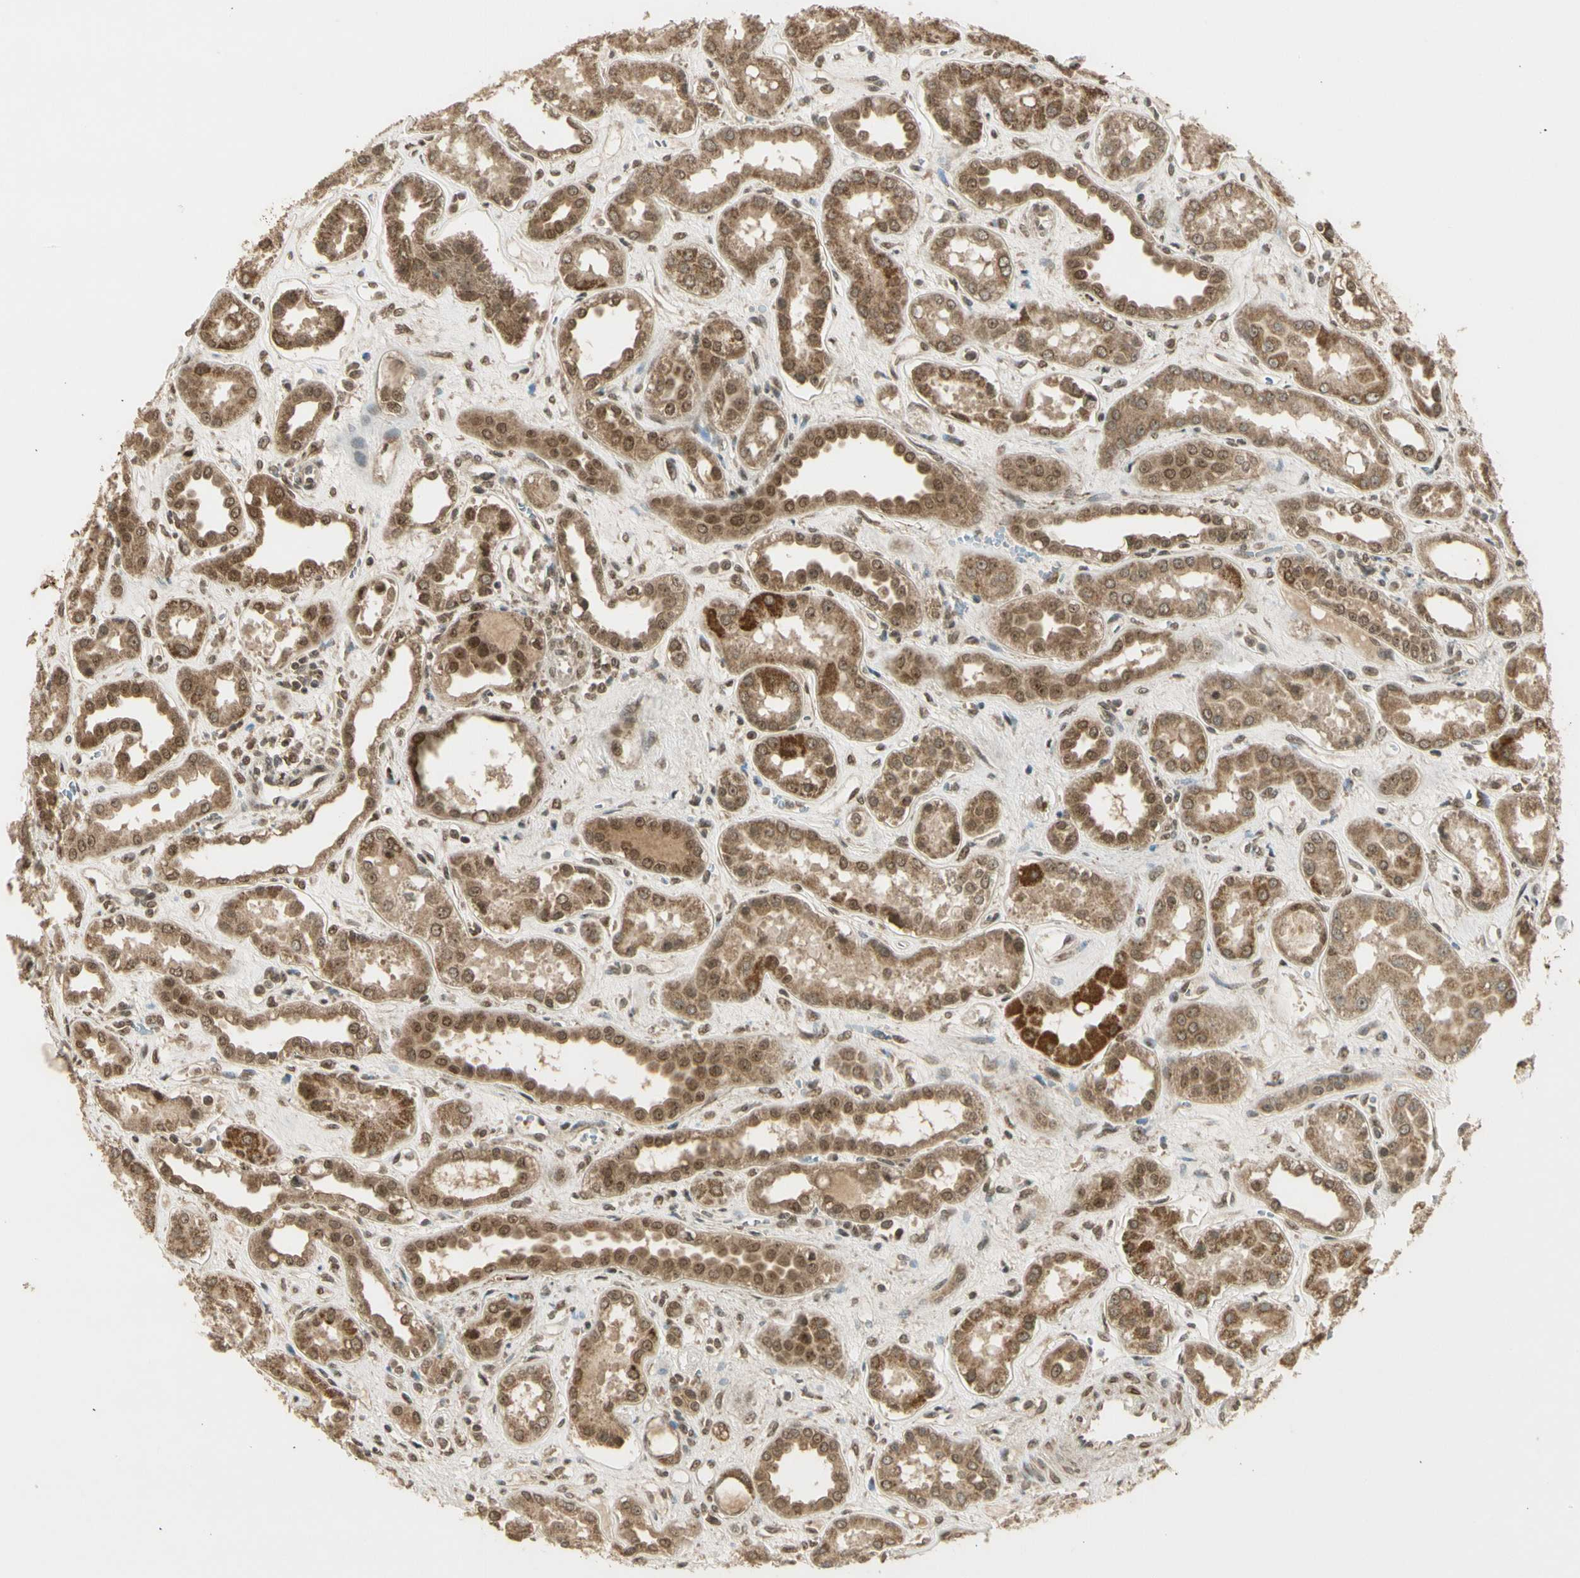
{"staining": {"intensity": "weak", "quantity": "25%-75%", "location": "cytoplasmic/membranous,nuclear"}, "tissue": "kidney", "cell_type": "Cells in glomeruli", "image_type": "normal", "snomed": [{"axis": "morphology", "description": "Normal tissue, NOS"}, {"axis": "topography", "description": "Kidney"}], "caption": "Protein staining shows weak cytoplasmic/membranous,nuclear positivity in about 25%-75% of cells in glomeruli in unremarkable kidney. (DAB (3,3'-diaminobenzidine) = brown stain, brightfield microscopy at high magnification).", "gene": "ZNF135", "patient": {"sex": "male", "age": 59}}